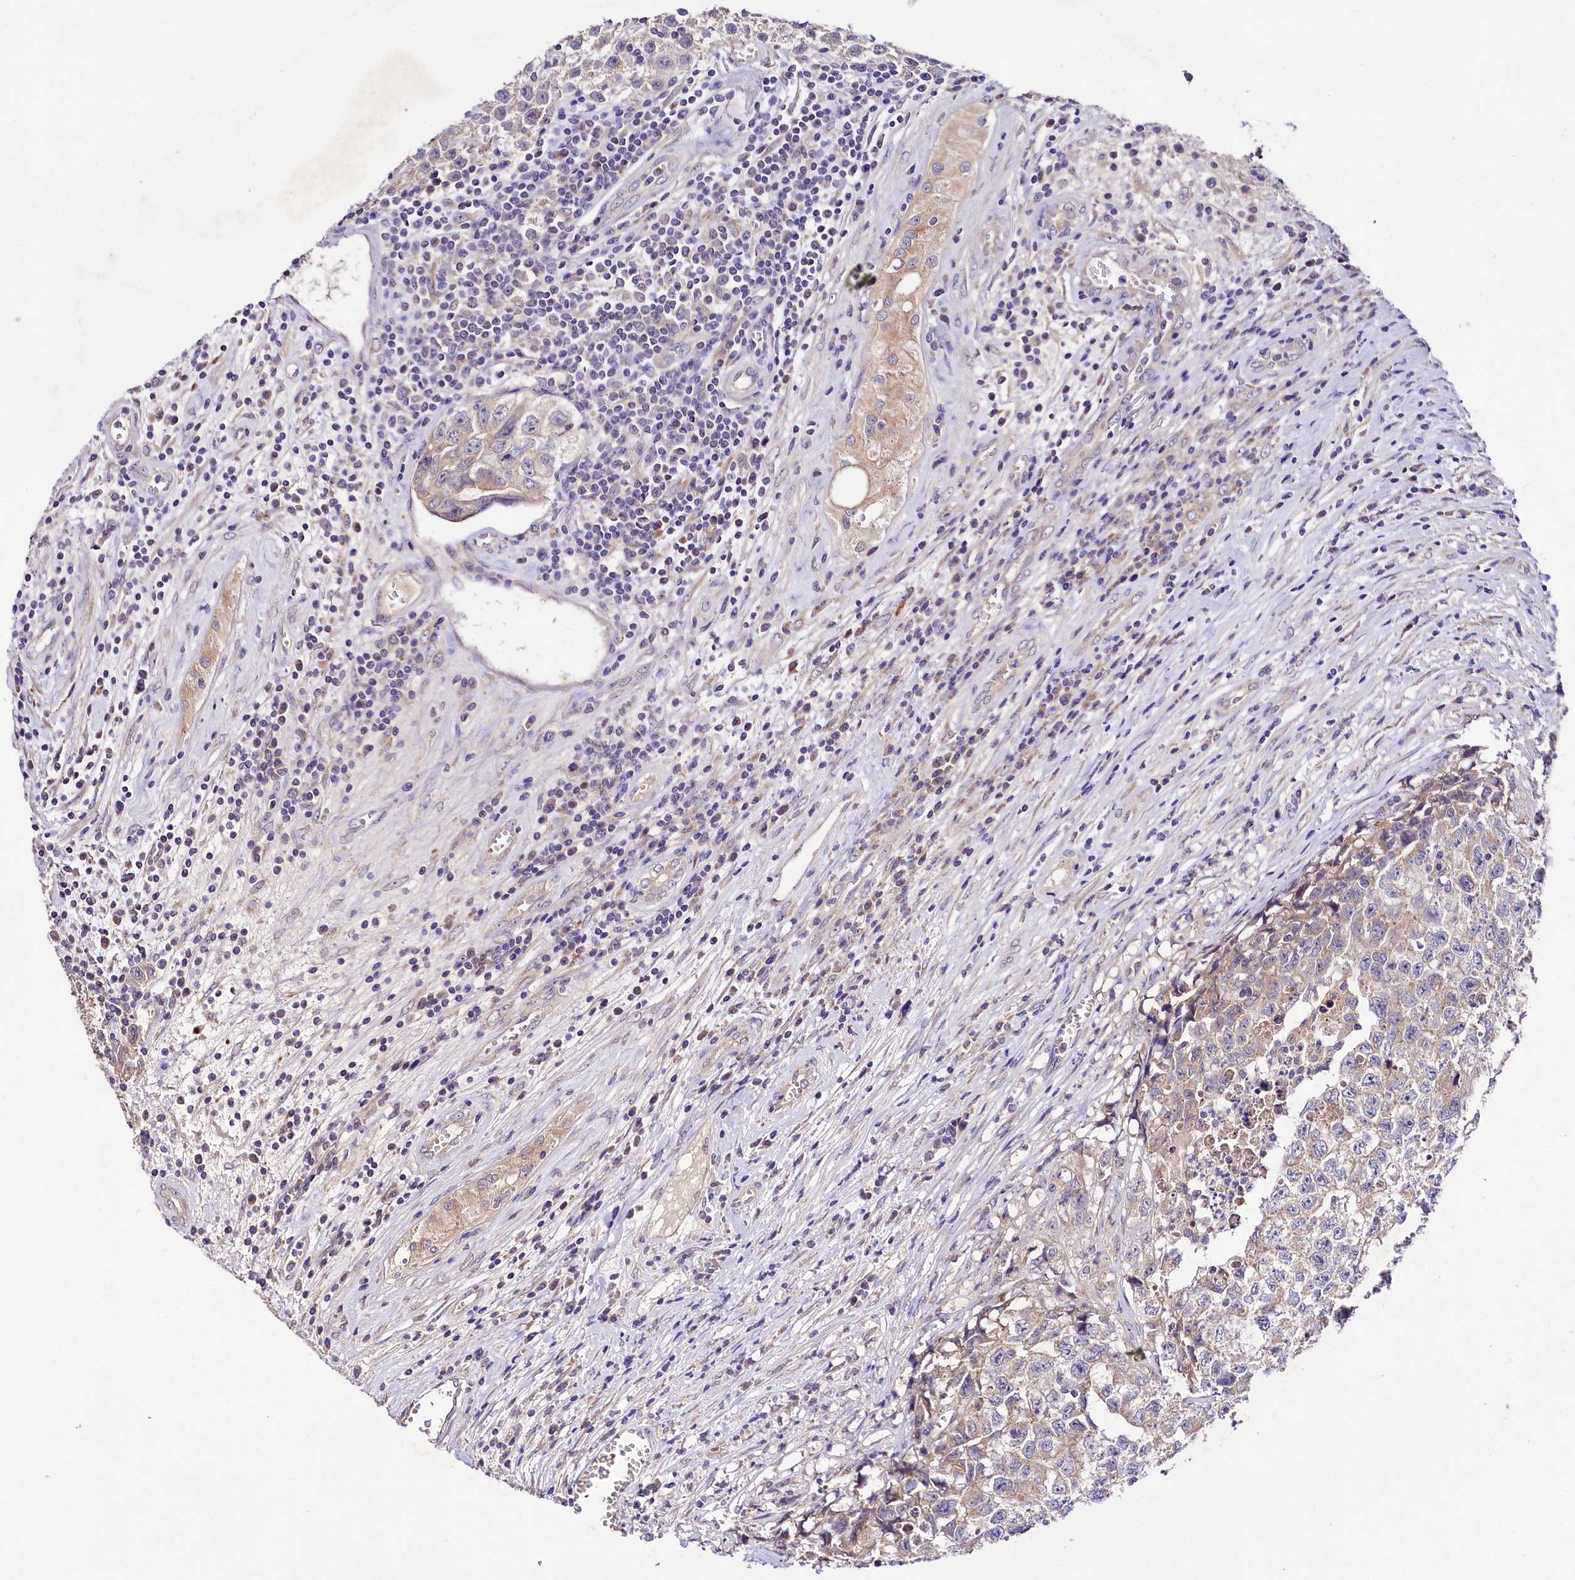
{"staining": {"intensity": "weak", "quantity": "25%-75%", "location": "cytoplasmic/membranous"}, "tissue": "testis cancer", "cell_type": "Tumor cells", "image_type": "cancer", "snomed": [{"axis": "morphology", "description": "Seminoma, NOS"}, {"axis": "morphology", "description": "Carcinoma, Embryonal, NOS"}, {"axis": "topography", "description": "Testis"}], "caption": "High-magnification brightfield microscopy of testis embryonal carcinoma stained with DAB (3,3'-diaminobenzidine) (brown) and counterstained with hematoxylin (blue). tumor cells exhibit weak cytoplasmic/membranous expression is appreciated in about25%-75% of cells.", "gene": "ZNF45", "patient": {"sex": "male", "age": 43}}